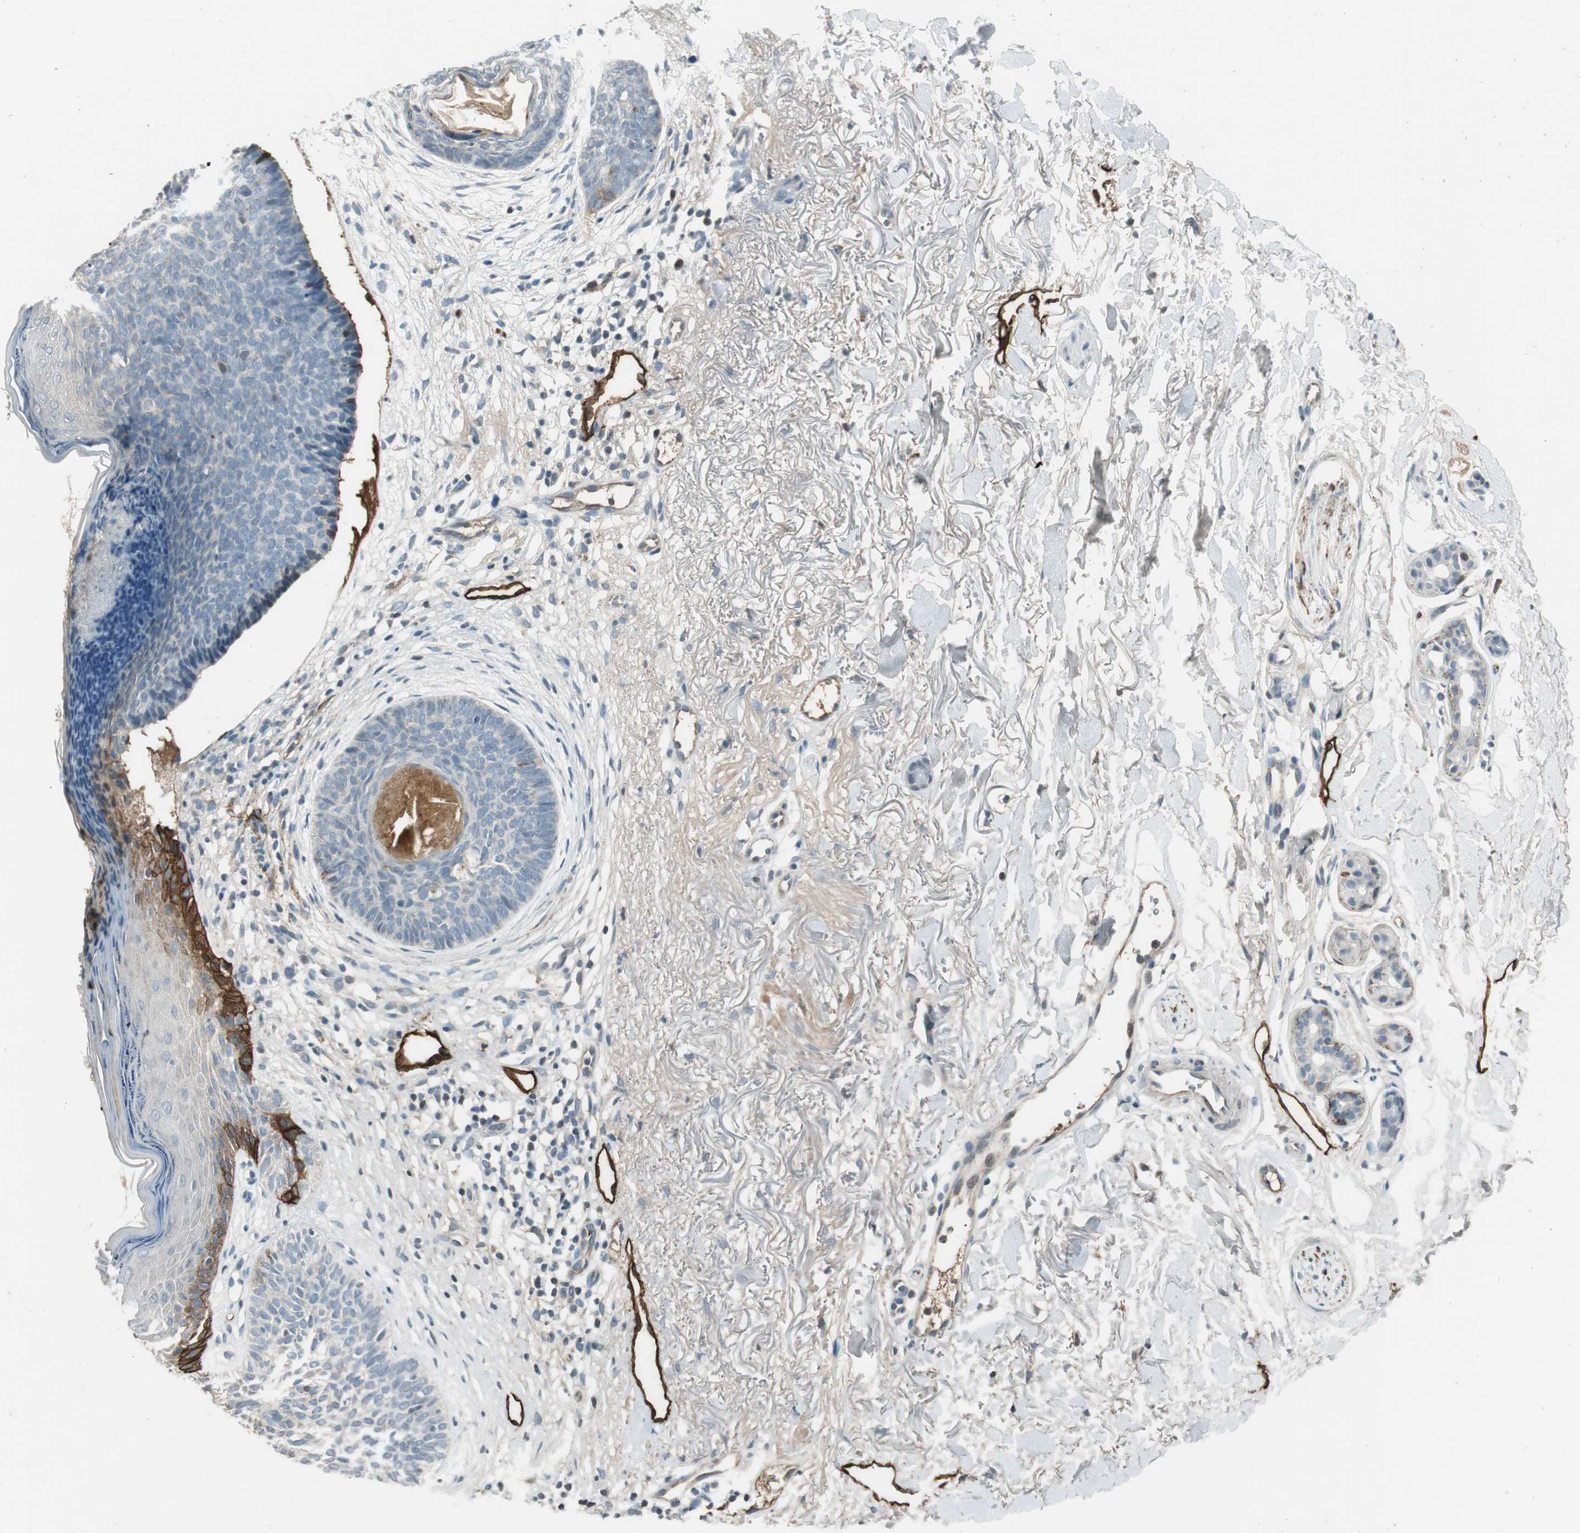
{"staining": {"intensity": "negative", "quantity": "none", "location": "none"}, "tissue": "skin cancer", "cell_type": "Tumor cells", "image_type": "cancer", "snomed": [{"axis": "morphology", "description": "Basal cell carcinoma"}, {"axis": "topography", "description": "Skin"}], "caption": "Basal cell carcinoma (skin) was stained to show a protein in brown. There is no significant positivity in tumor cells.", "gene": "PDPN", "patient": {"sex": "female", "age": 70}}